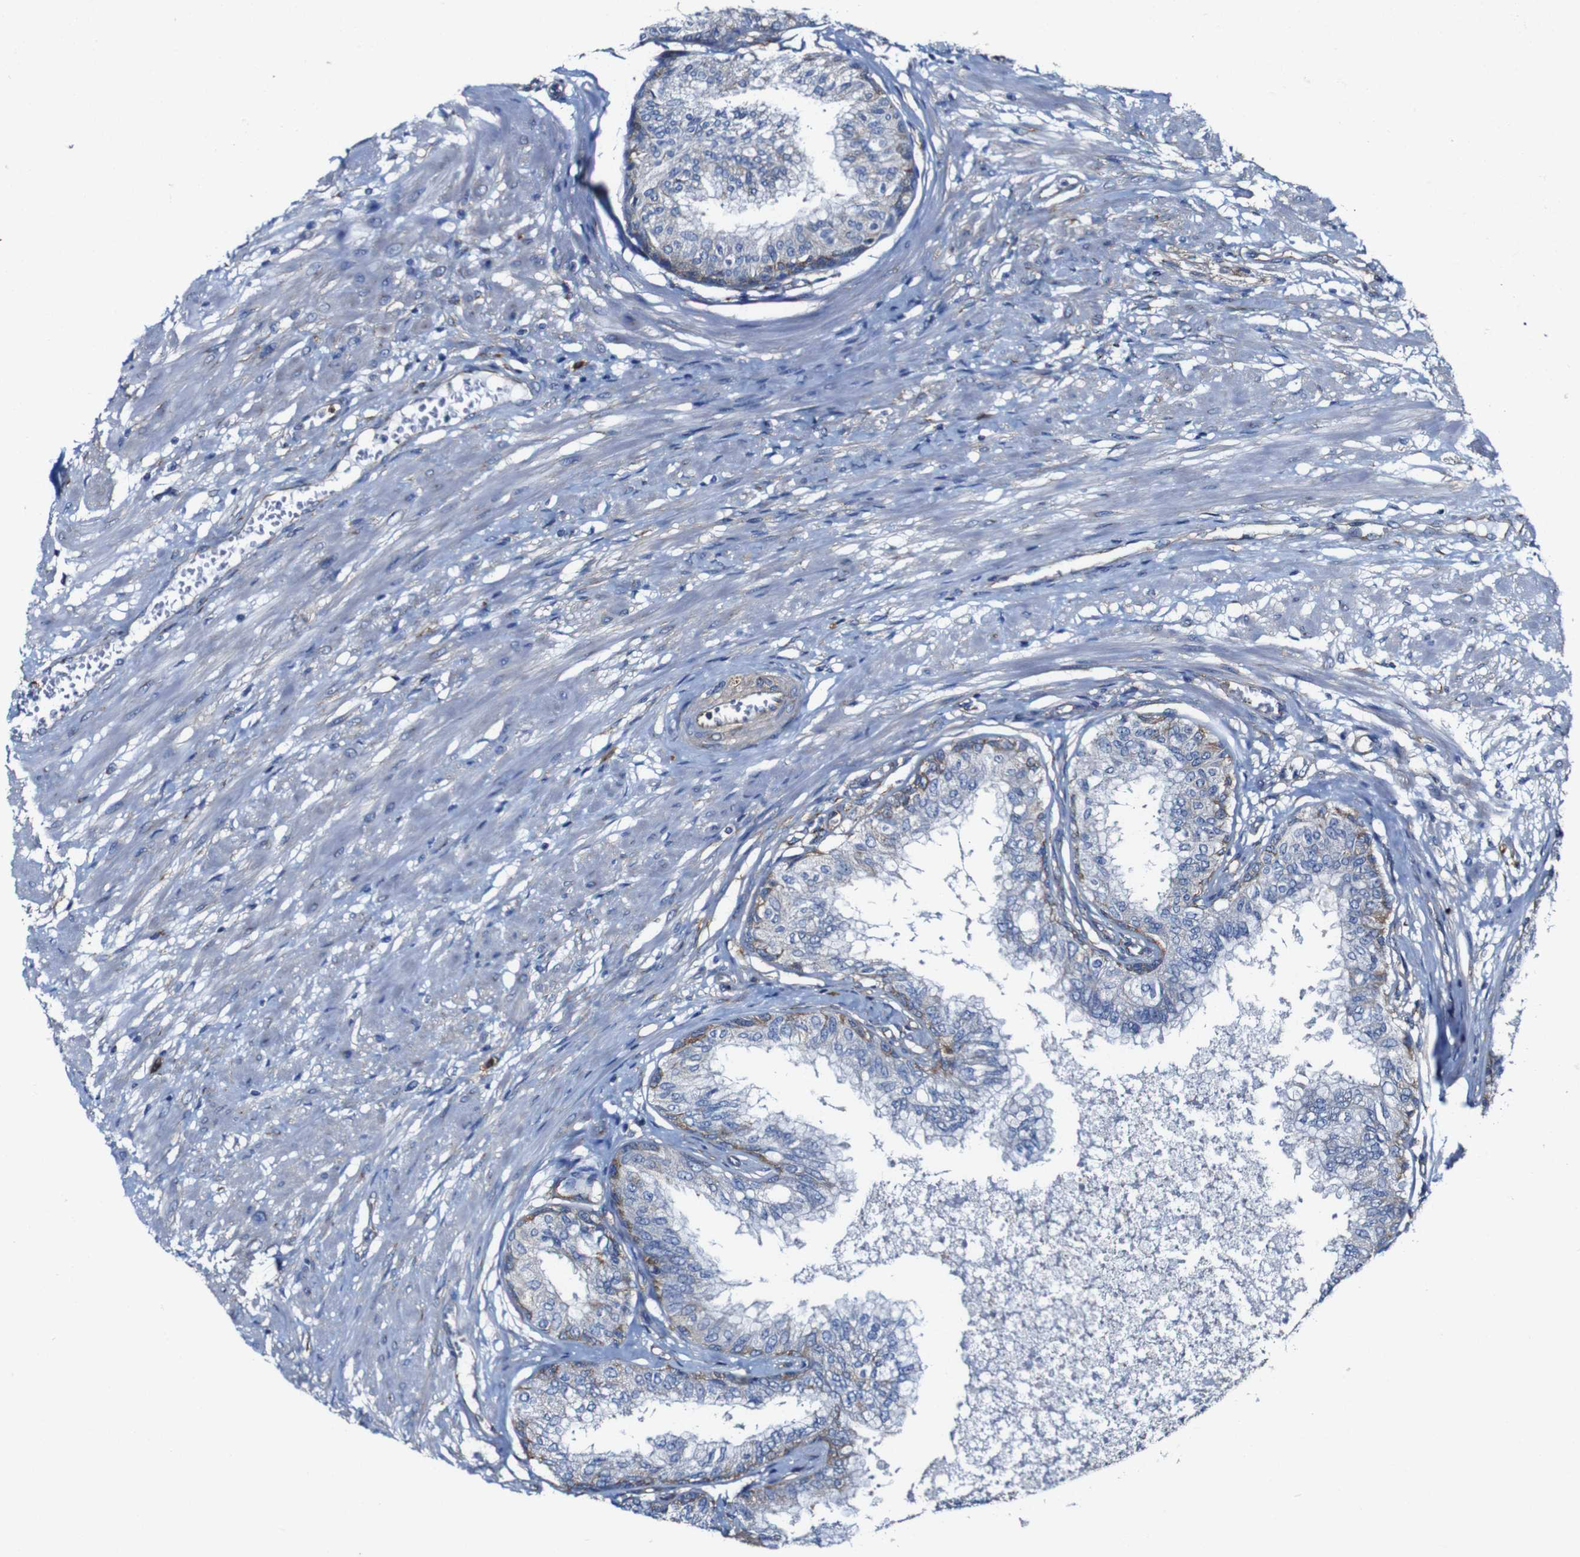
{"staining": {"intensity": "moderate", "quantity": "25%-75%", "location": "cytoplasmic/membranous"}, "tissue": "prostate", "cell_type": "Glandular cells", "image_type": "normal", "snomed": [{"axis": "morphology", "description": "Normal tissue, NOS"}, {"axis": "topography", "description": "Prostate"}, {"axis": "topography", "description": "Seminal veicle"}], "caption": "Brown immunohistochemical staining in benign prostate reveals moderate cytoplasmic/membranous positivity in approximately 25%-75% of glandular cells. The protein of interest is stained brown, and the nuclei are stained in blue (DAB (3,3'-diaminobenzidine) IHC with brightfield microscopy, high magnification).", "gene": "CSF1R", "patient": {"sex": "male", "age": 60}}